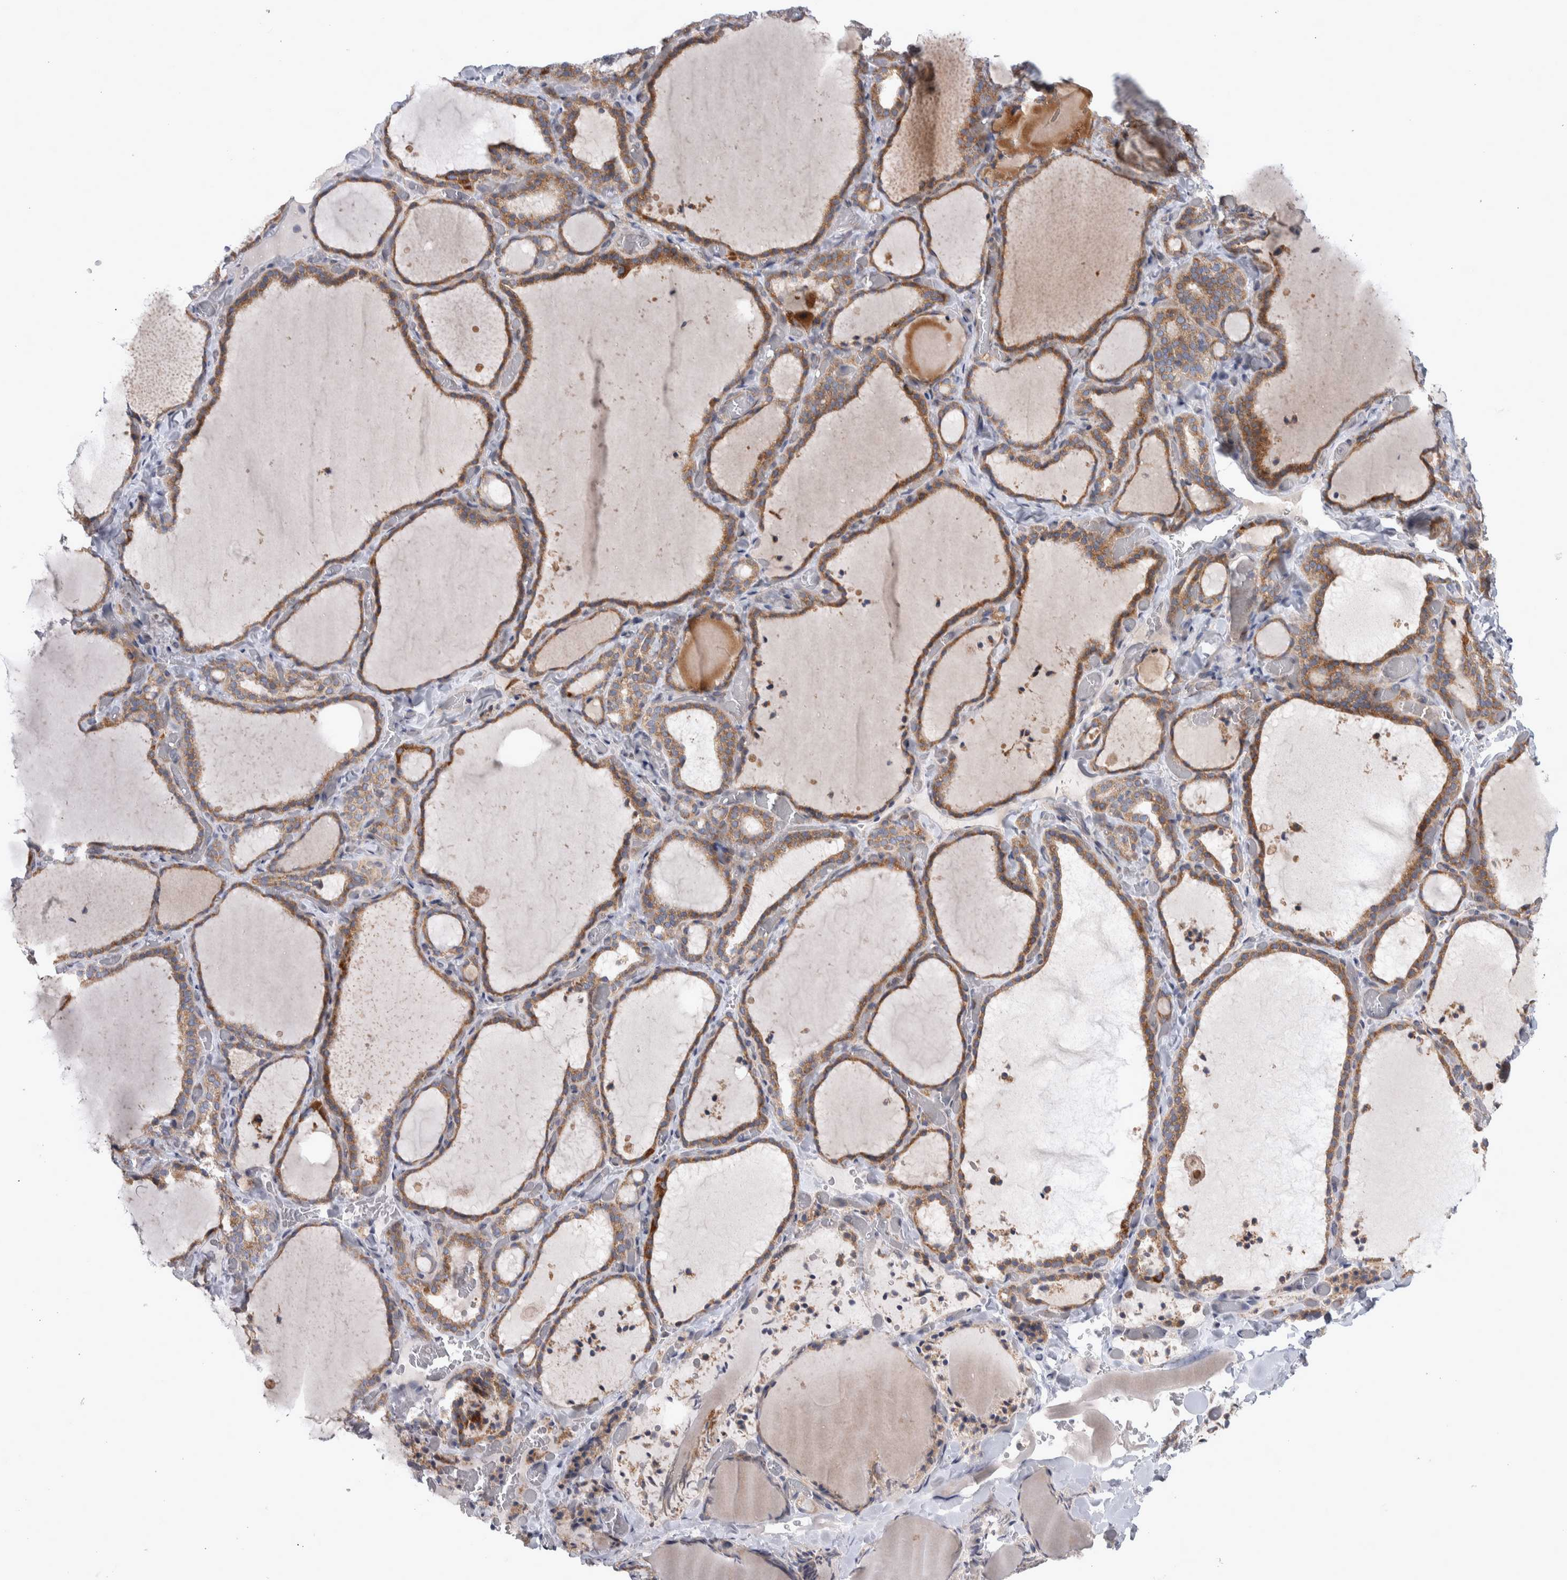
{"staining": {"intensity": "moderate", "quantity": ">75%", "location": "cytoplasmic/membranous"}, "tissue": "thyroid gland", "cell_type": "Glandular cells", "image_type": "normal", "snomed": [{"axis": "morphology", "description": "Normal tissue, NOS"}, {"axis": "topography", "description": "Thyroid gland"}], "caption": "Immunohistochemistry (IHC) of normal human thyroid gland displays medium levels of moderate cytoplasmic/membranous expression in about >75% of glandular cells. The staining was performed using DAB to visualize the protein expression in brown, while the nuclei were stained in blue with hematoxylin (Magnification: 20x).", "gene": "SCO1", "patient": {"sex": "female", "age": 22}}